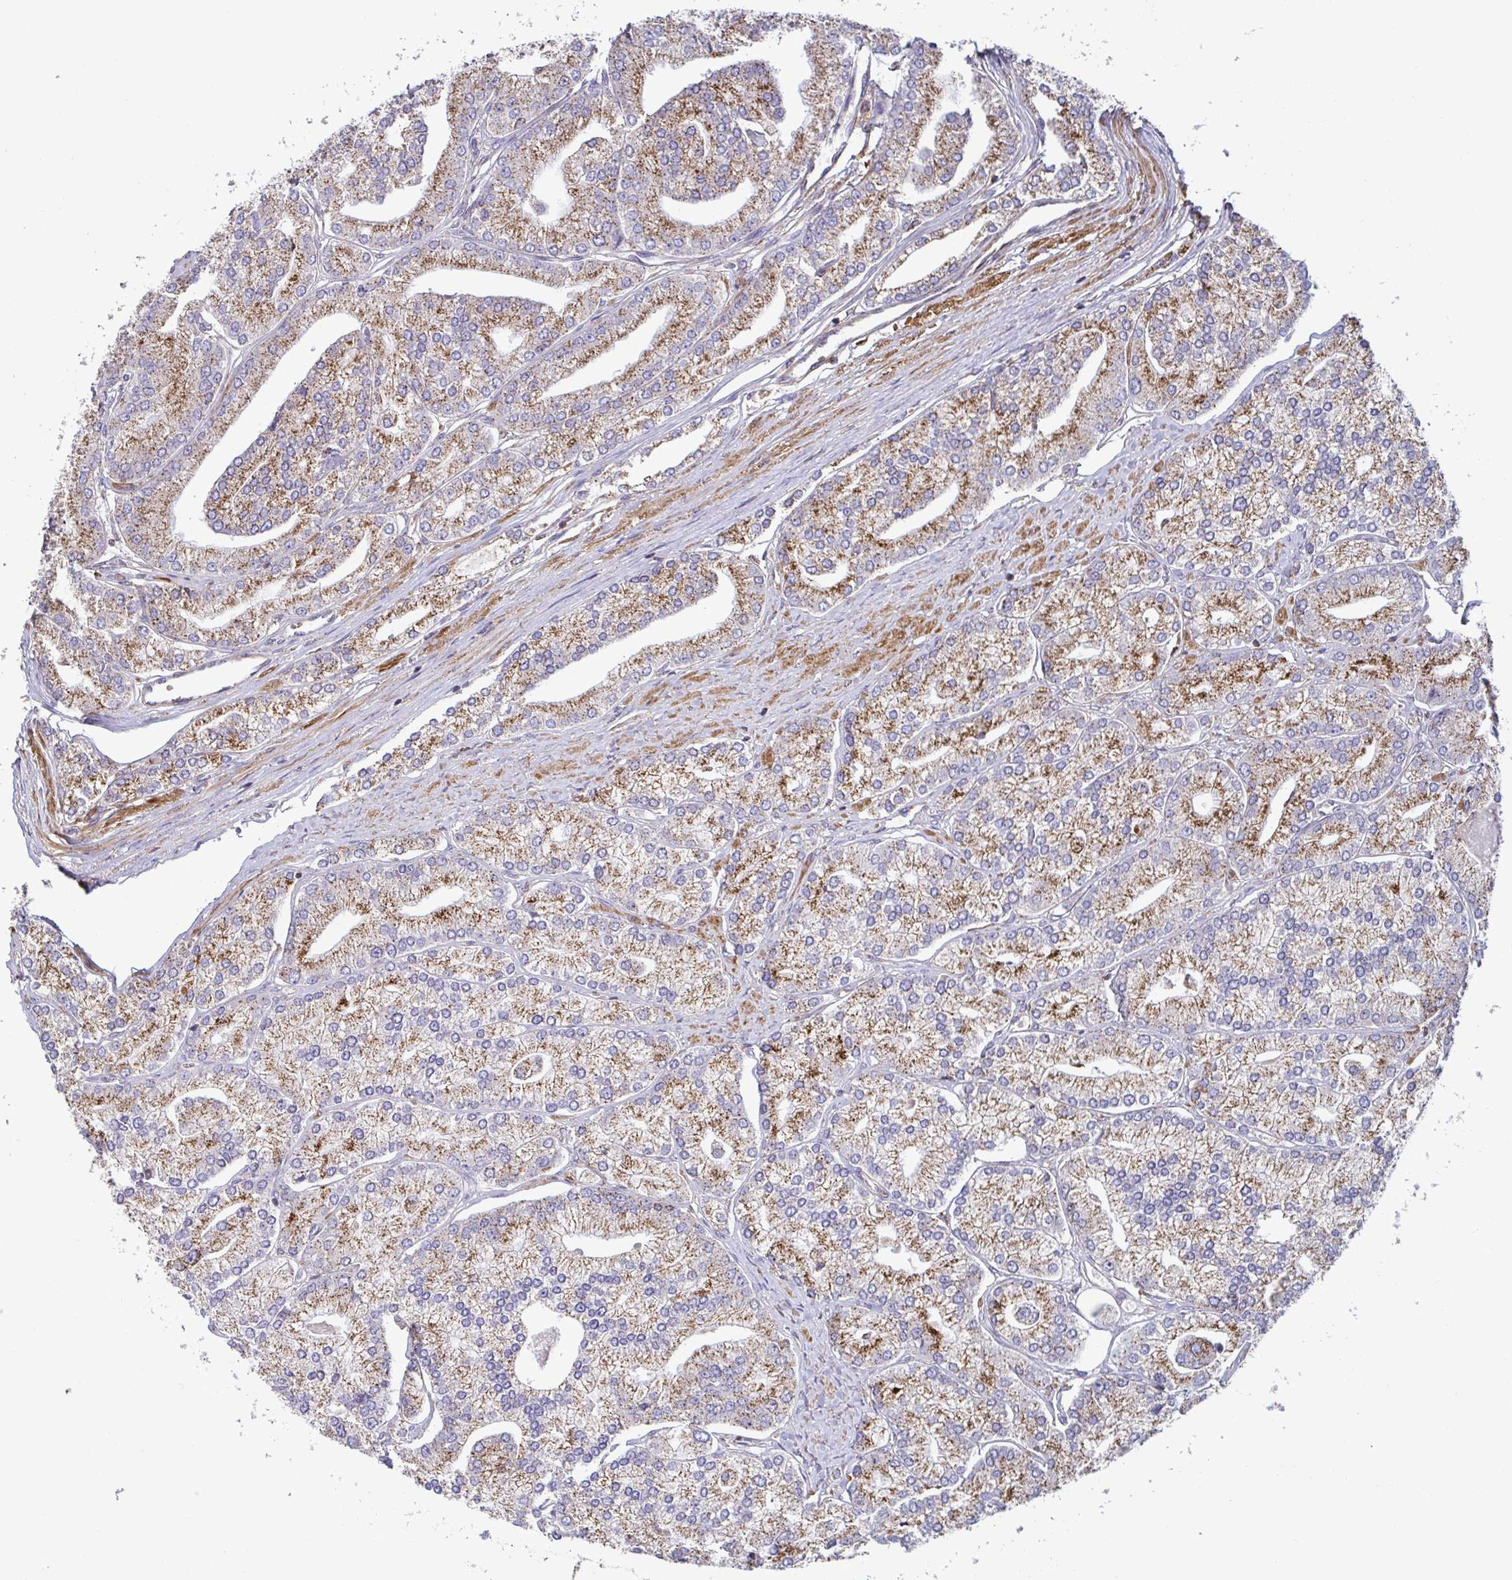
{"staining": {"intensity": "strong", "quantity": ">75%", "location": "cytoplasmic/membranous"}, "tissue": "prostate cancer", "cell_type": "Tumor cells", "image_type": "cancer", "snomed": [{"axis": "morphology", "description": "Adenocarcinoma, High grade"}, {"axis": "topography", "description": "Prostate"}], "caption": "Immunohistochemistry (DAB) staining of prostate high-grade adenocarcinoma reveals strong cytoplasmic/membranous protein positivity in about >75% of tumor cells.", "gene": "SPRY1", "patient": {"sex": "male", "age": 61}}